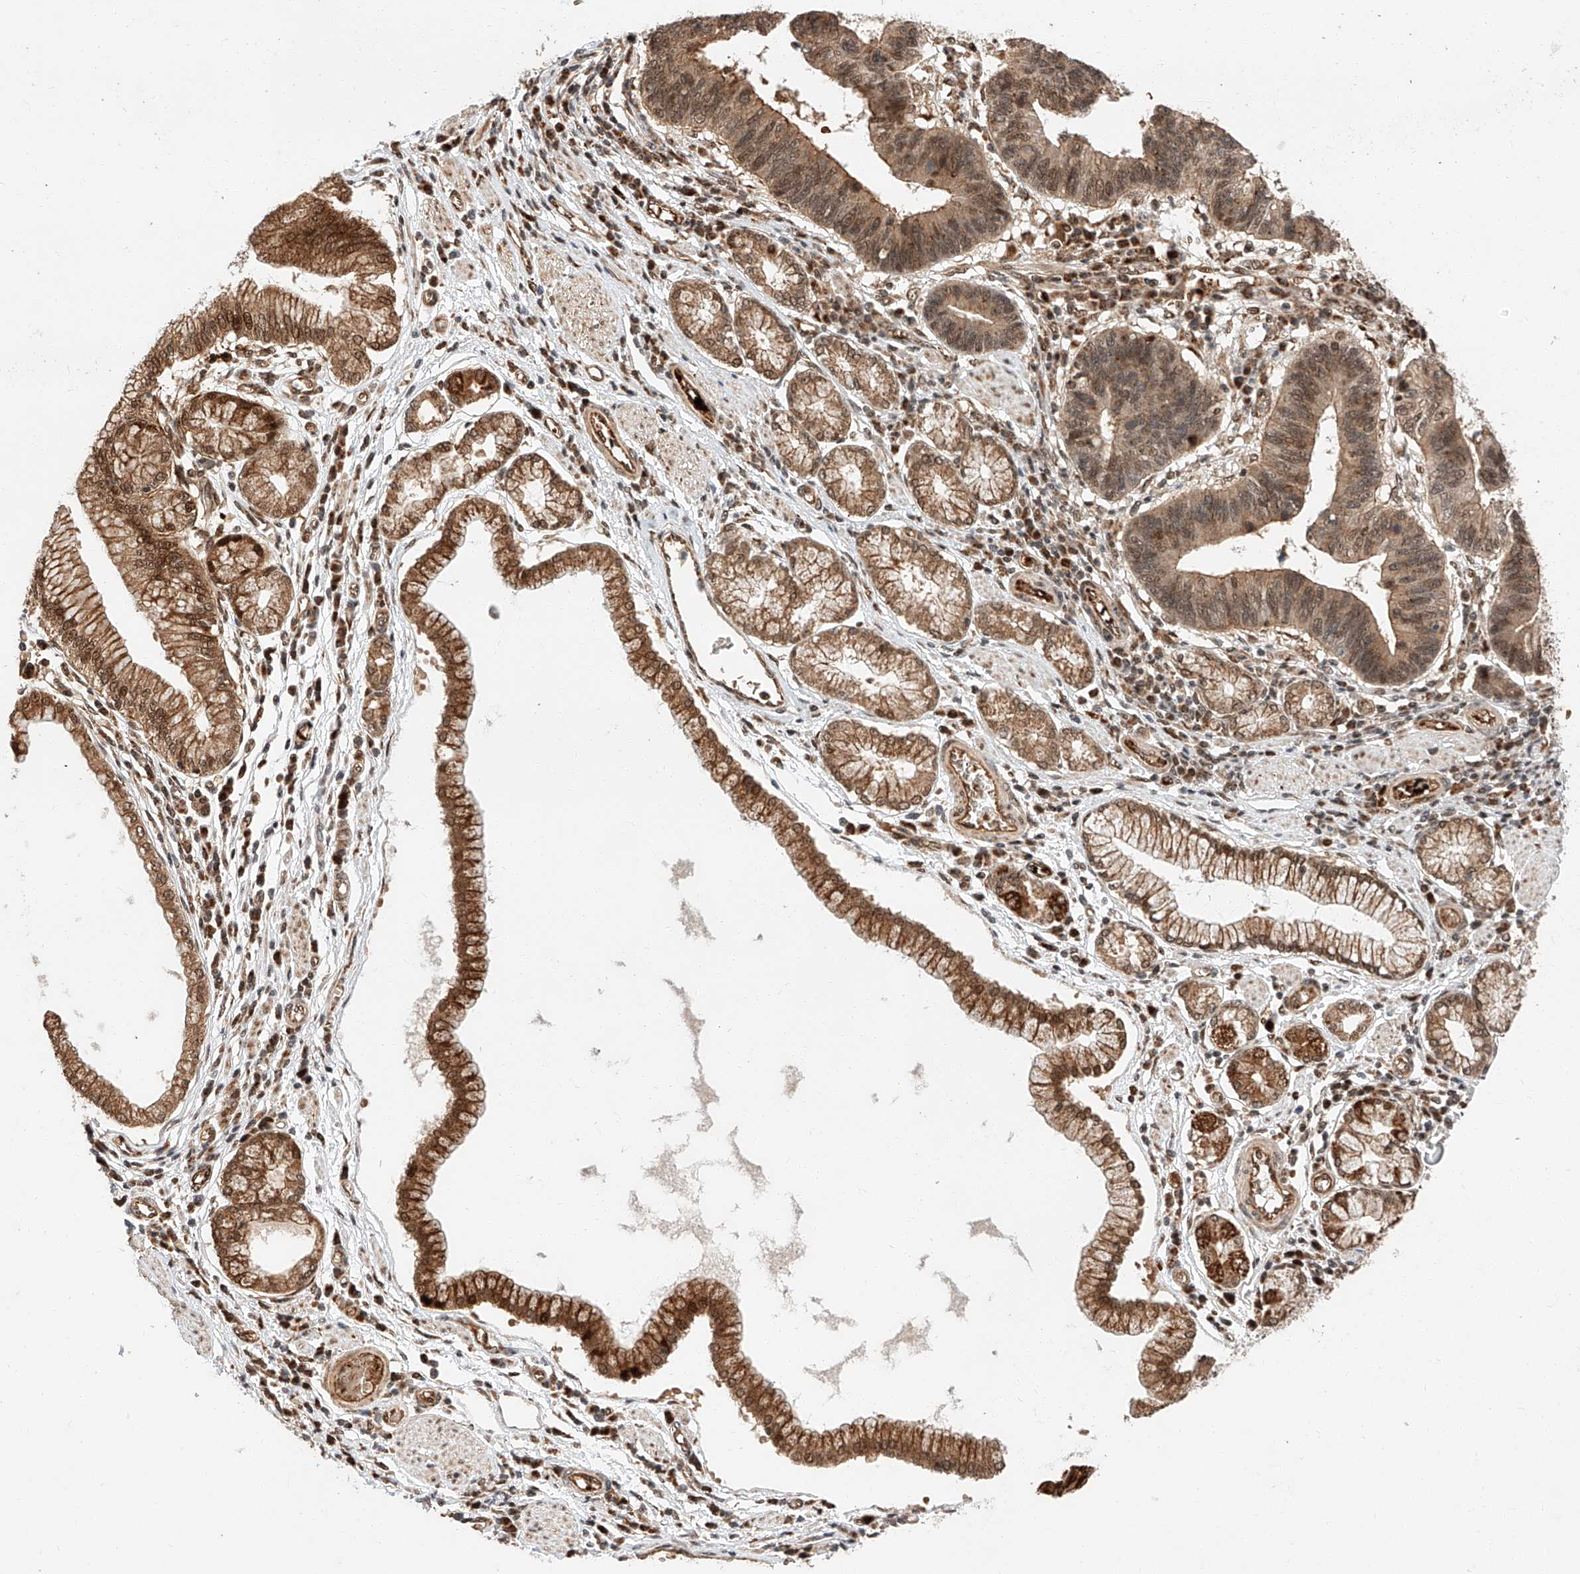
{"staining": {"intensity": "moderate", "quantity": ">75%", "location": "cytoplasmic/membranous,nuclear"}, "tissue": "stomach cancer", "cell_type": "Tumor cells", "image_type": "cancer", "snomed": [{"axis": "morphology", "description": "Adenocarcinoma, NOS"}, {"axis": "topography", "description": "Stomach"}], "caption": "High-power microscopy captured an immunohistochemistry image of stomach adenocarcinoma, revealing moderate cytoplasmic/membranous and nuclear expression in about >75% of tumor cells. The protein is shown in brown color, while the nuclei are stained blue.", "gene": "THTPA", "patient": {"sex": "male", "age": 59}}